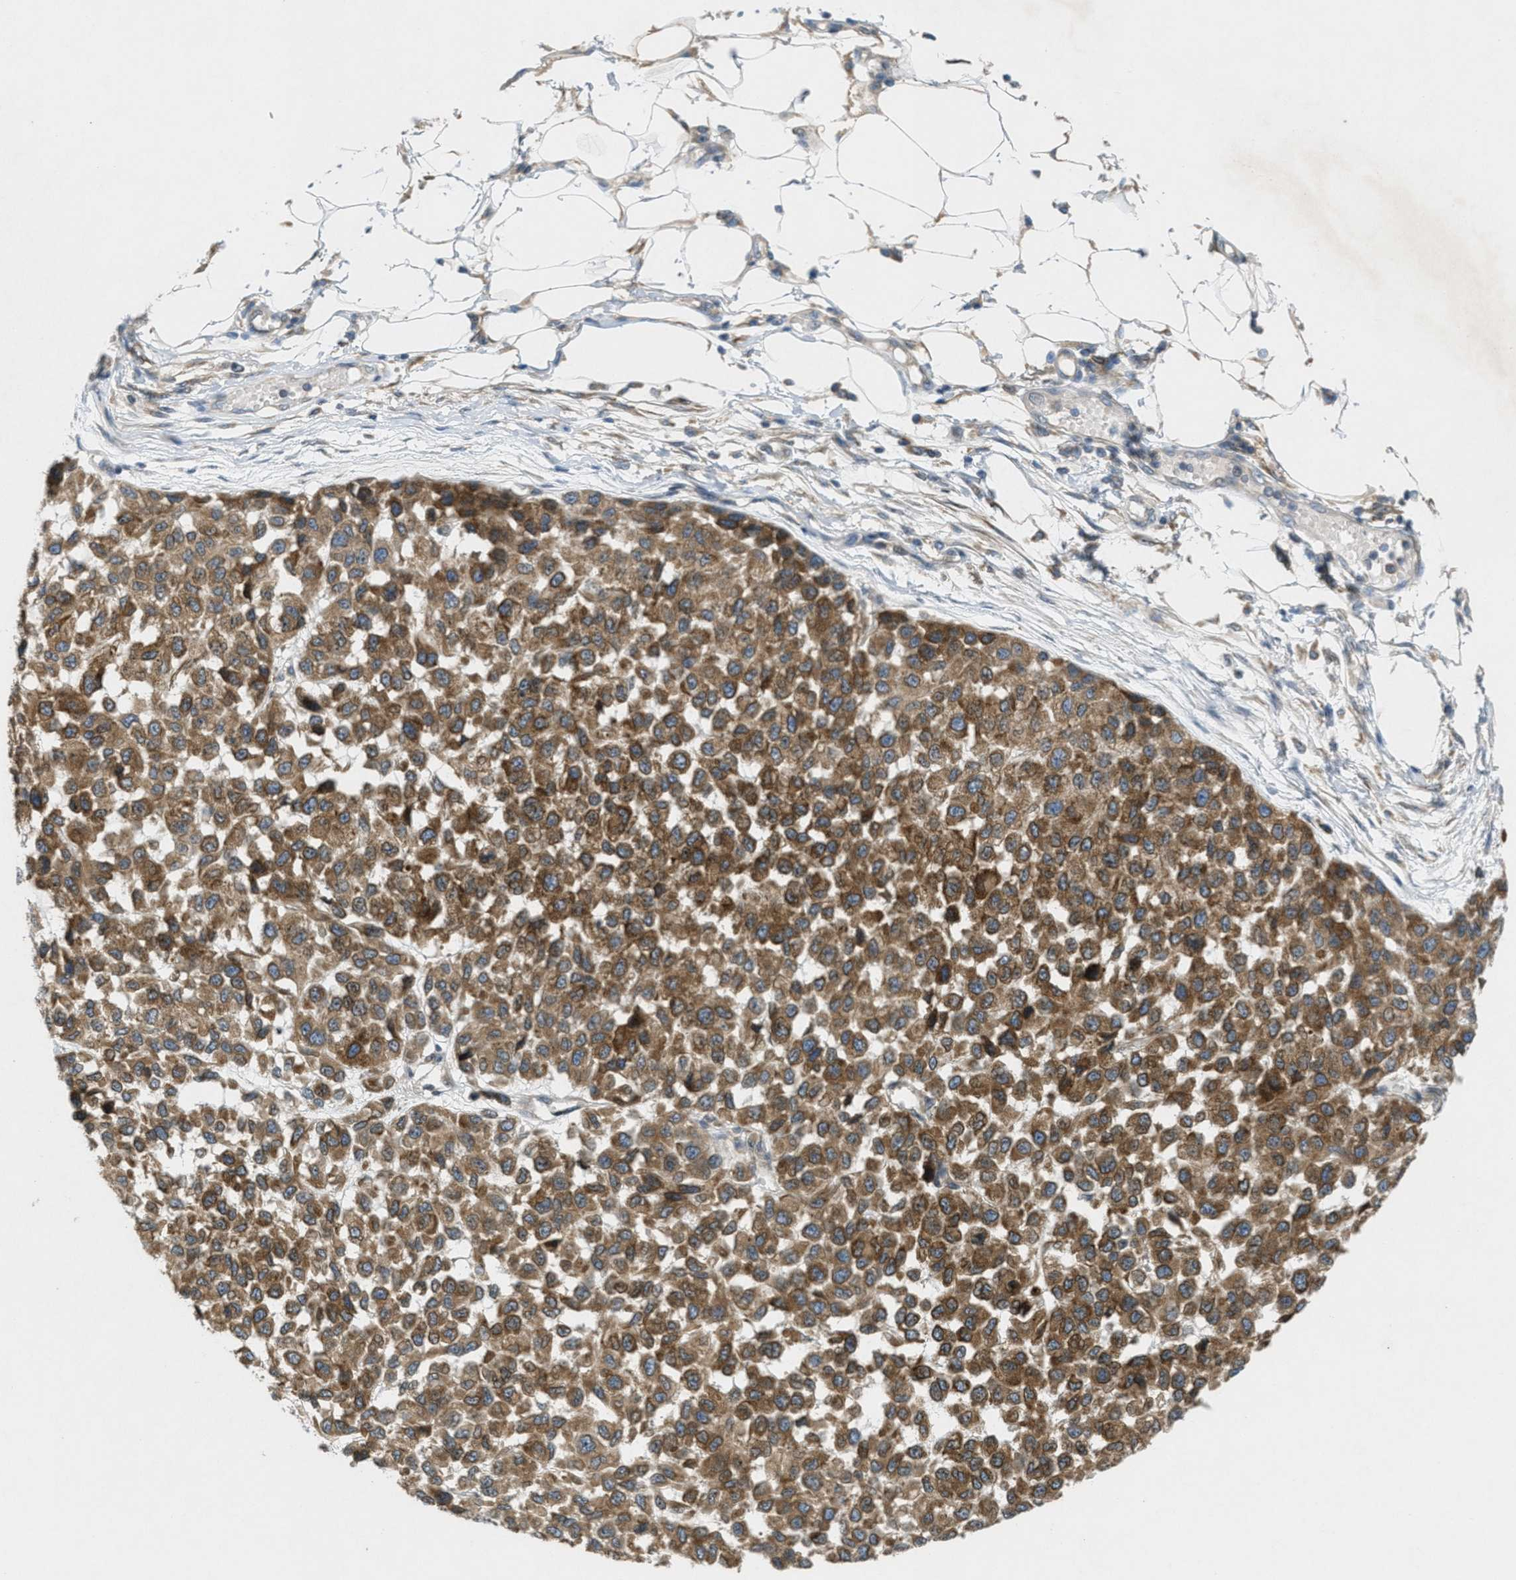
{"staining": {"intensity": "moderate", "quantity": ">75%", "location": "cytoplasmic/membranous"}, "tissue": "melanoma", "cell_type": "Tumor cells", "image_type": "cancer", "snomed": [{"axis": "morphology", "description": "Normal tissue, NOS"}, {"axis": "morphology", "description": "Malignant melanoma, NOS"}, {"axis": "topography", "description": "Skin"}], "caption": "Immunohistochemical staining of malignant melanoma displays medium levels of moderate cytoplasmic/membranous protein expression in about >75% of tumor cells. The staining is performed using DAB (3,3'-diaminobenzidine) brown chromogen to label protein expression. The nuclei are counter-stained blue using hematoxylin.", "gene": "SIGMAR1", "patient": {"sex": "male", "age": 62}}